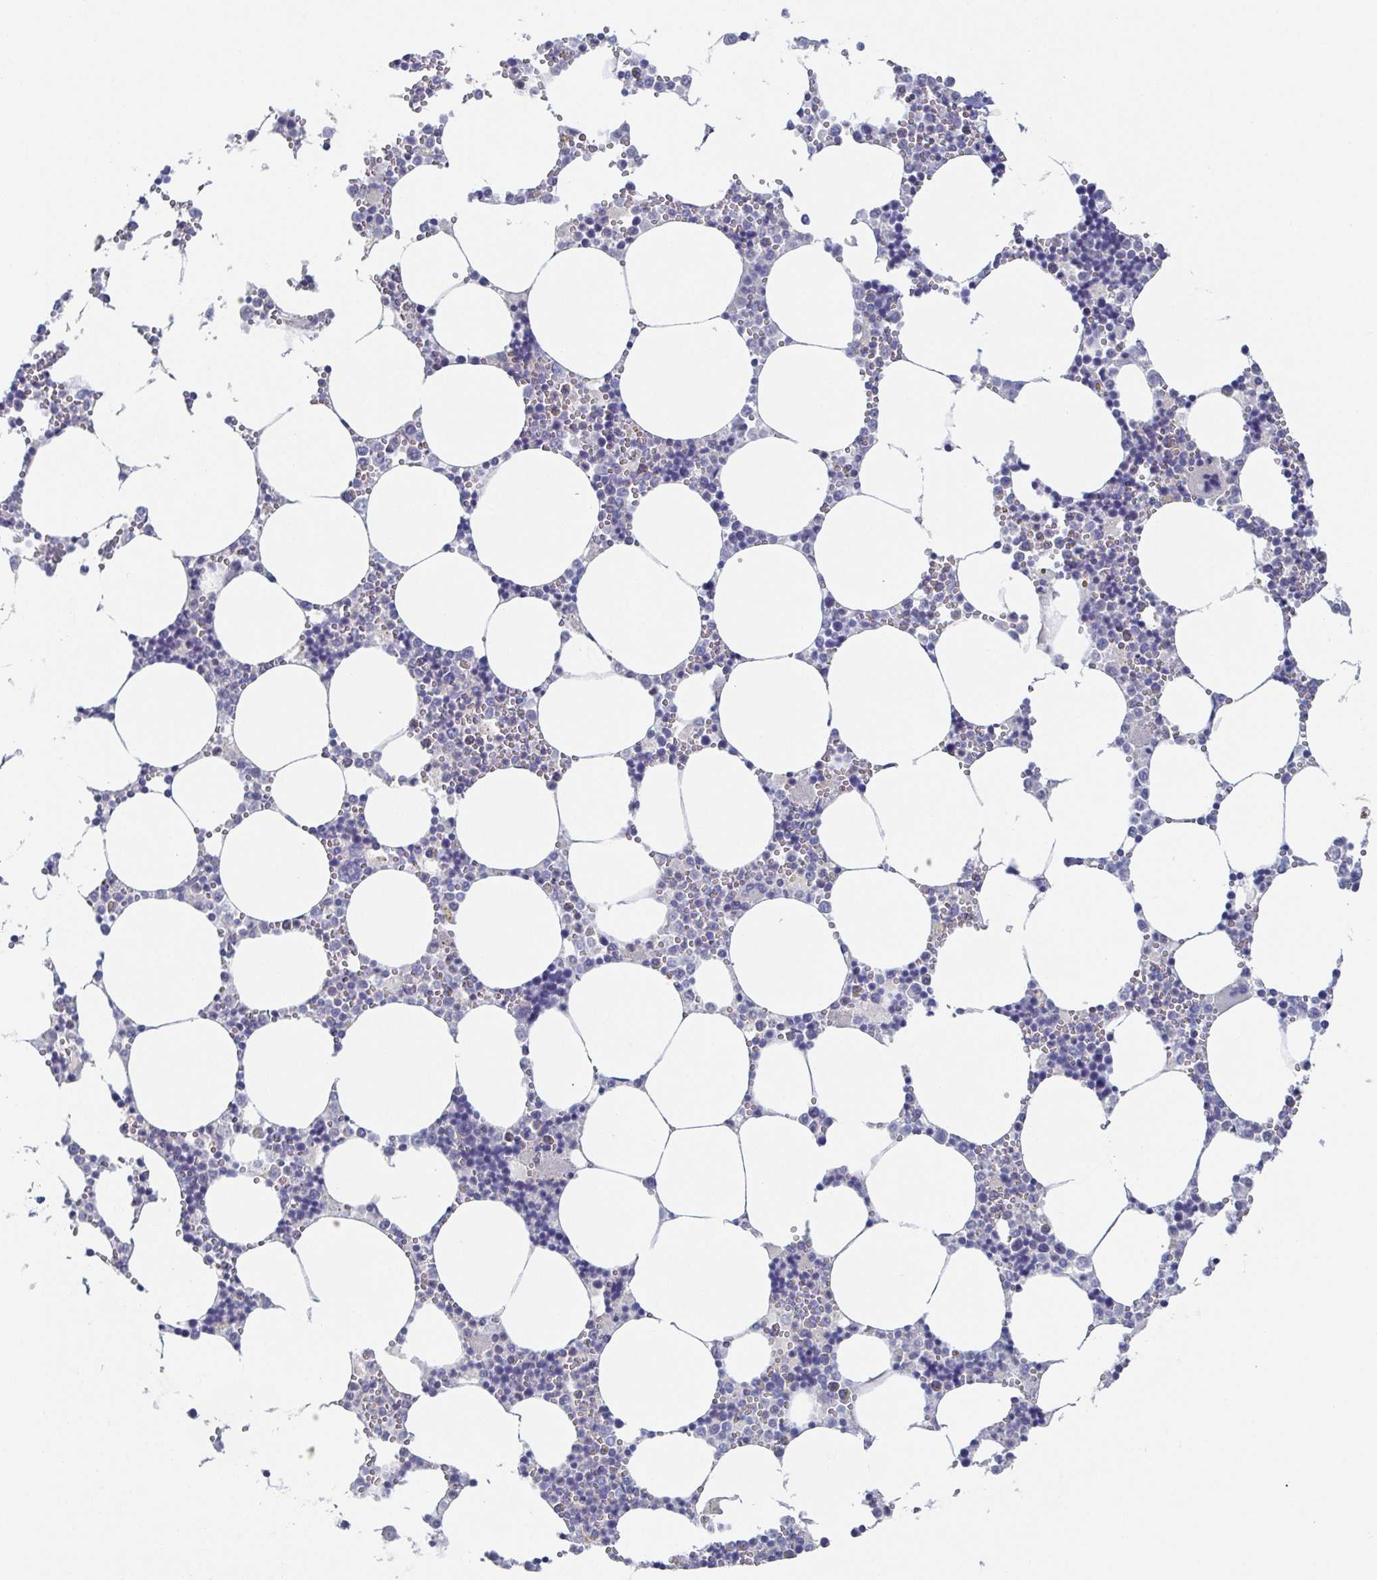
{"staining": {"intensity": "negative", "quantity": "none", "location": "none"}, "tissue": "bone marrow", "cell_type": "Hematopoietic cells", "image_type": "normal", "snomed": [{"axis": "morphology", "description": "Normal tissue, NOS"}, {"axis": "topography", "description": "Bone marrow"}], "caption": "DAB immunohistochemical staining of benign bone marrow exhibits no significant expression in hematopoietic cells.", "gene": "RHOV", "patient": {"sex": "male", "age": 54}}